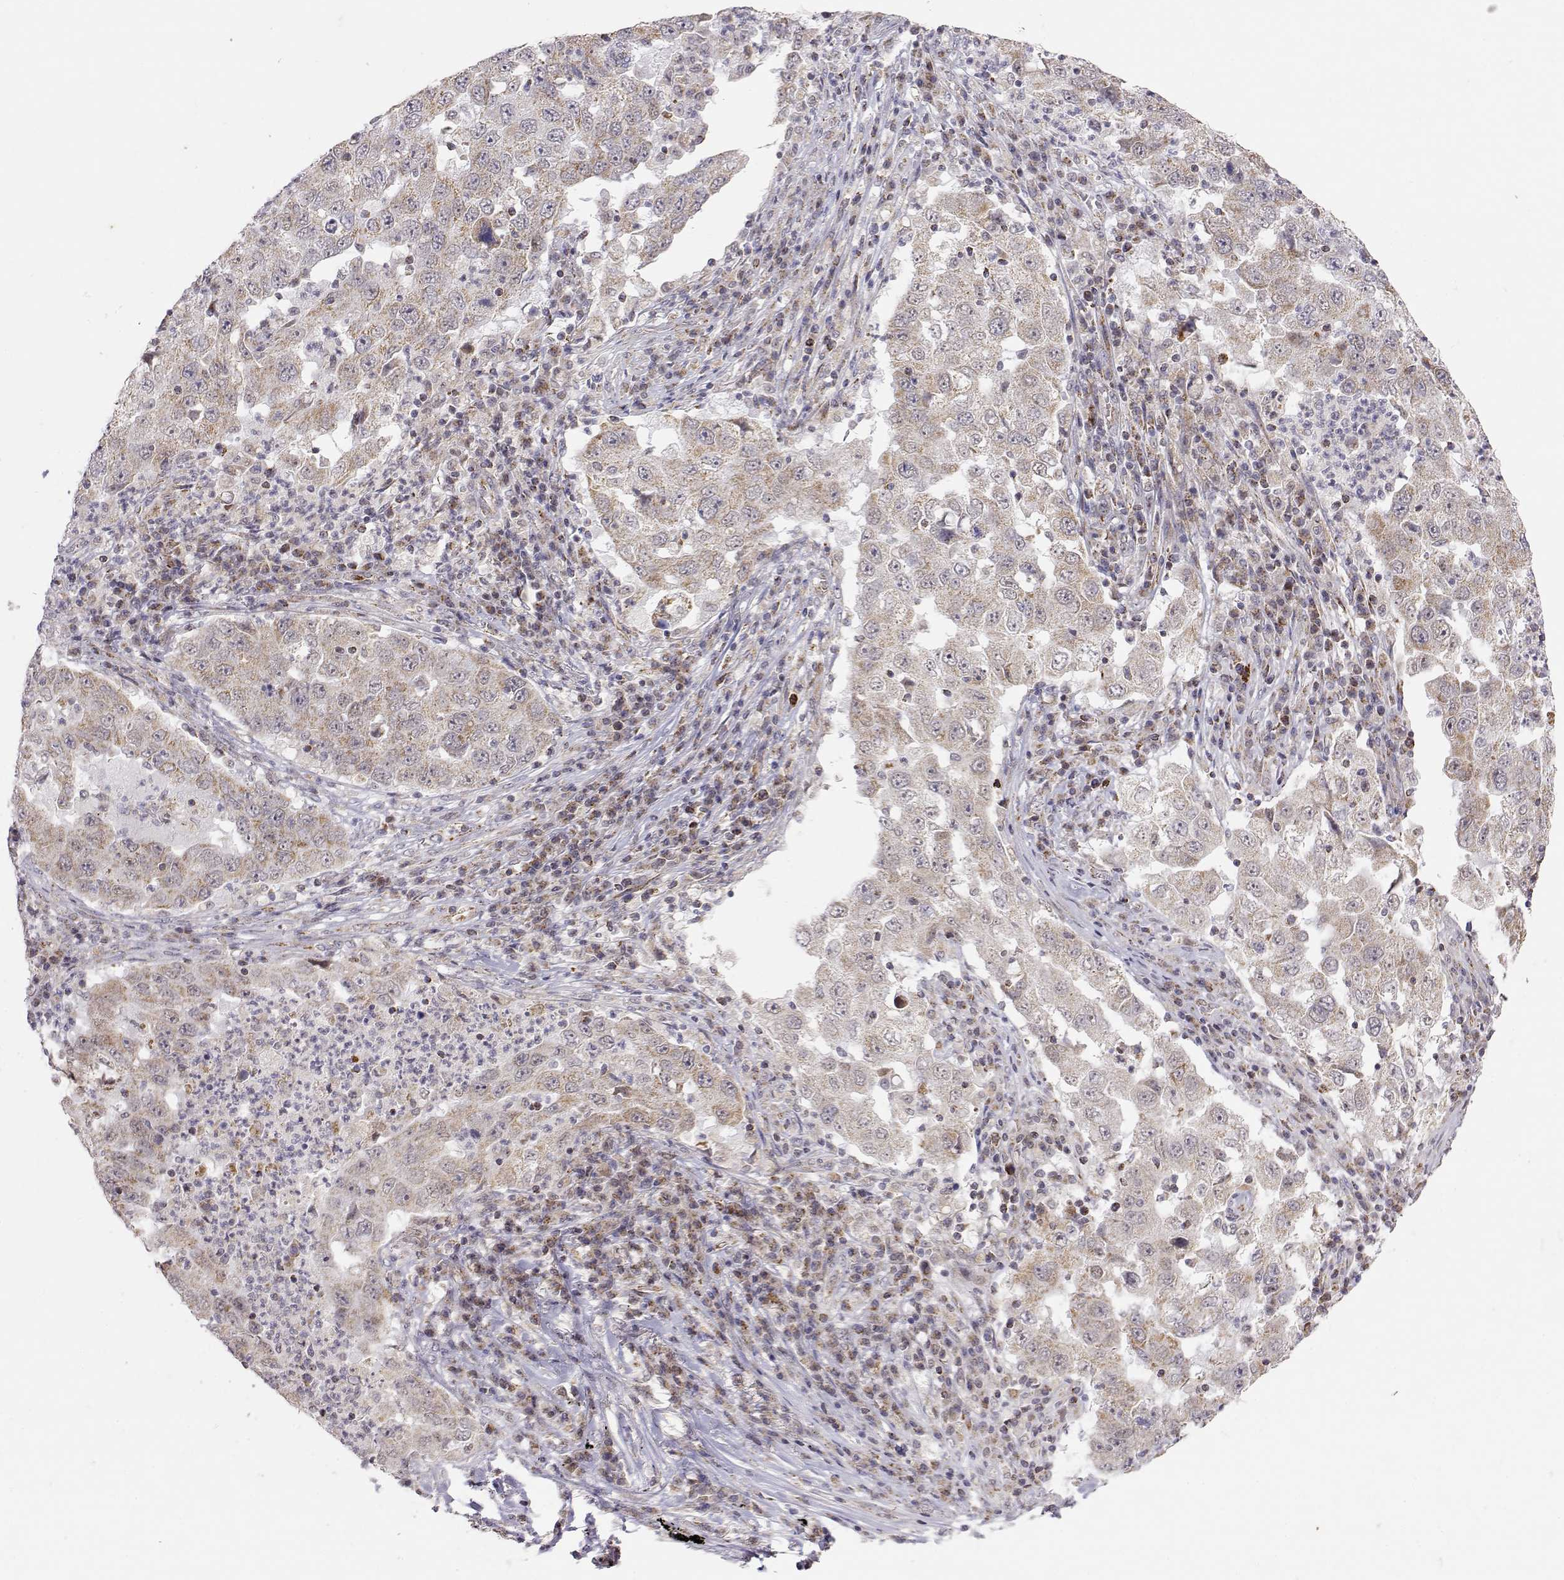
{"staining": {"intensity": "weak", "quantity": ">75%", "location": "cytoplasmic/membranous"}, "tissue": "lung cancer", "cell_type": "Tumor cells", "image_type": "cancer", "snomed": [{"axis": "morphology", "description": "Adenocarcinoma, NOS"}, {"axis": "topography", "description": "Lung"}], "caption": "Human lung cancer stained with a protein marker displays weak staining in tumor cells.", "gene": "EXOG", "patient": {"sex": "male", "age": 73}}